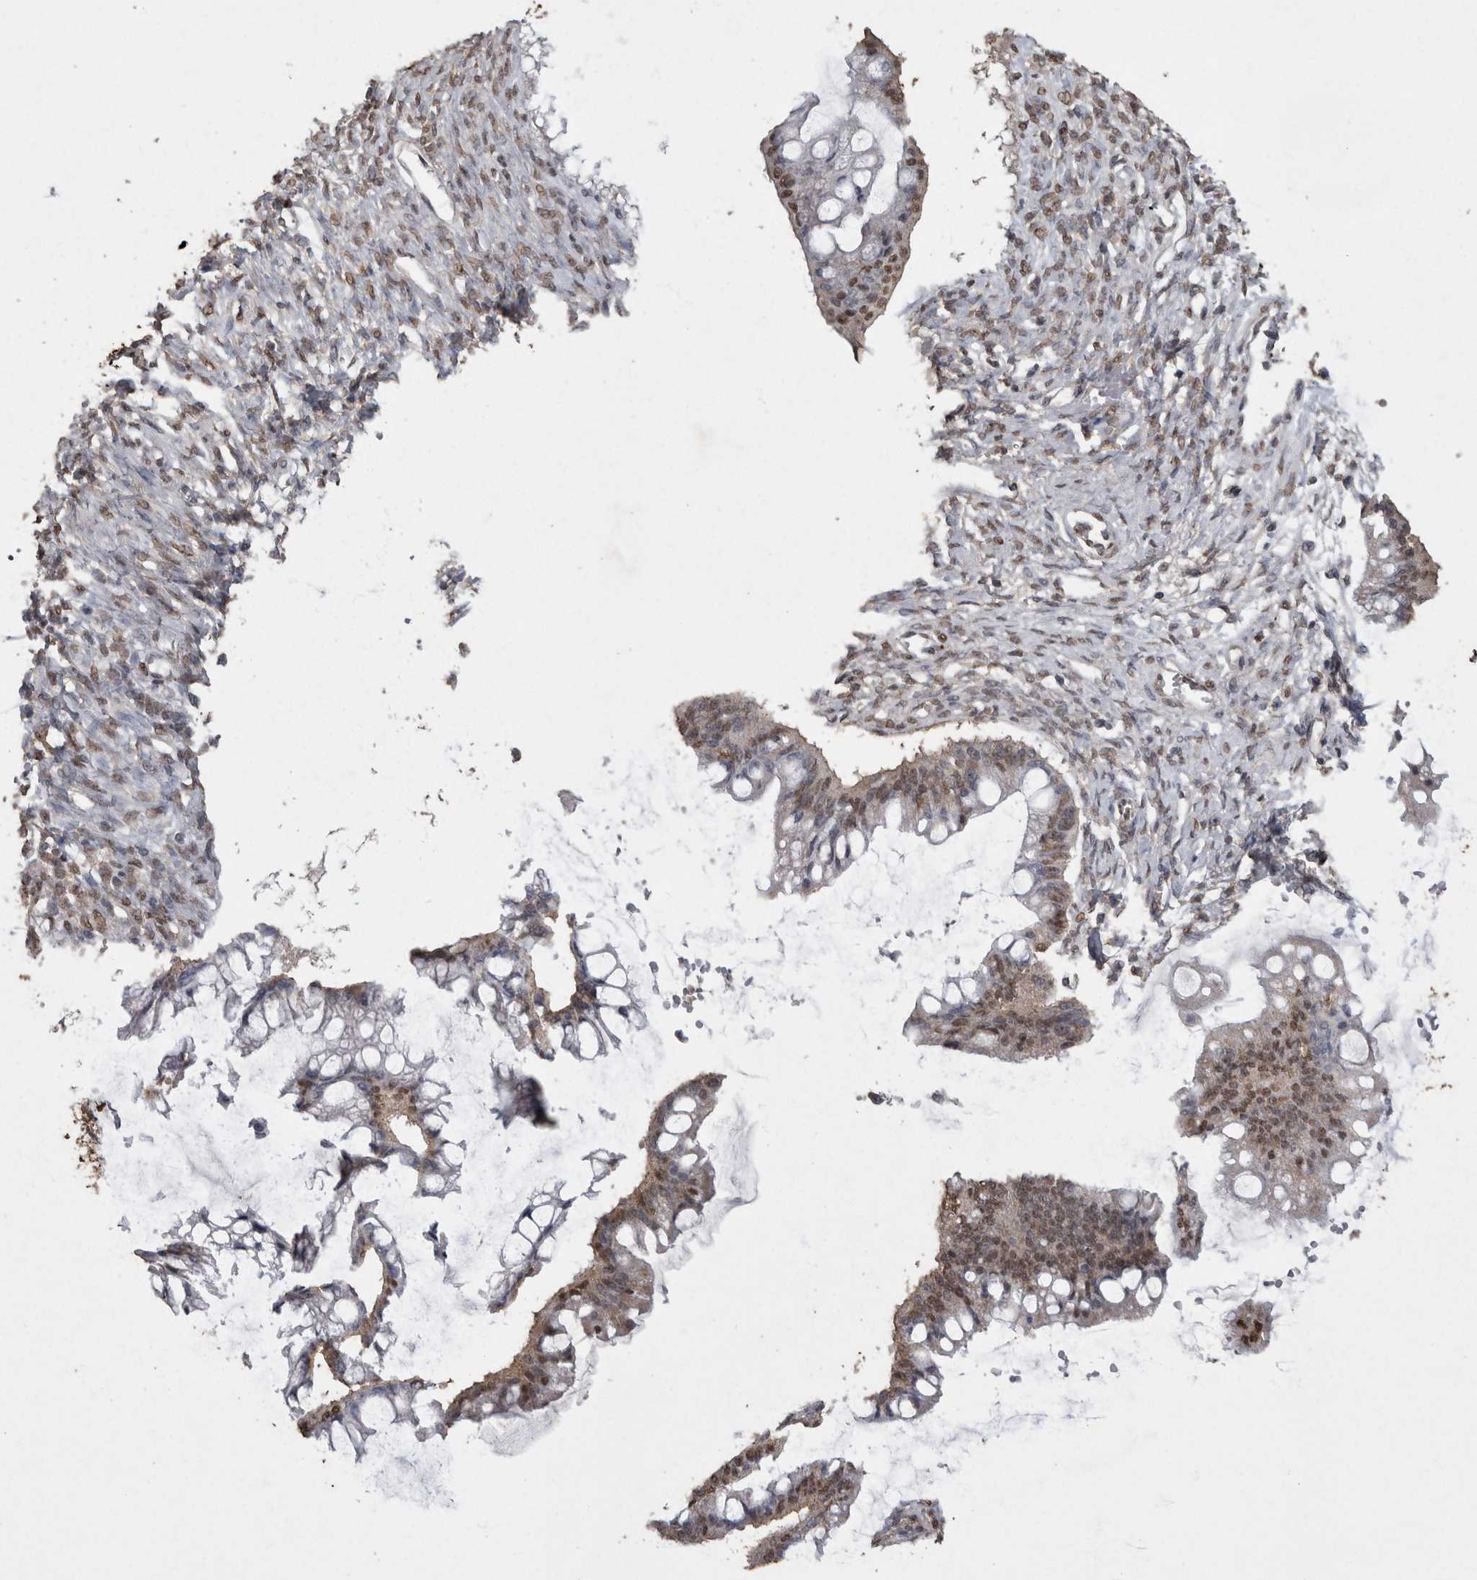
{"staining": {"intensity": "weak", "quantity": ">75%", "location": "cytoplasmic/membranous,nuclear"}, "tissue": "ovarian cancer", "cell_type": "Tumor cells", "image_type": "cancer", "snomed": [{"axis": "morphology", "description": "Cystadenocarcinoma, mucinous, NOS"}, {"axis": "topography", "description": "Ovary"}], "caption": "Human ovarian mucinous cystadenocarcinoma stained with a protein marker exhibits weak staining in tumor cells.", "gene": "SMAD7", "patient": {"sex": "female", "age": 73}}